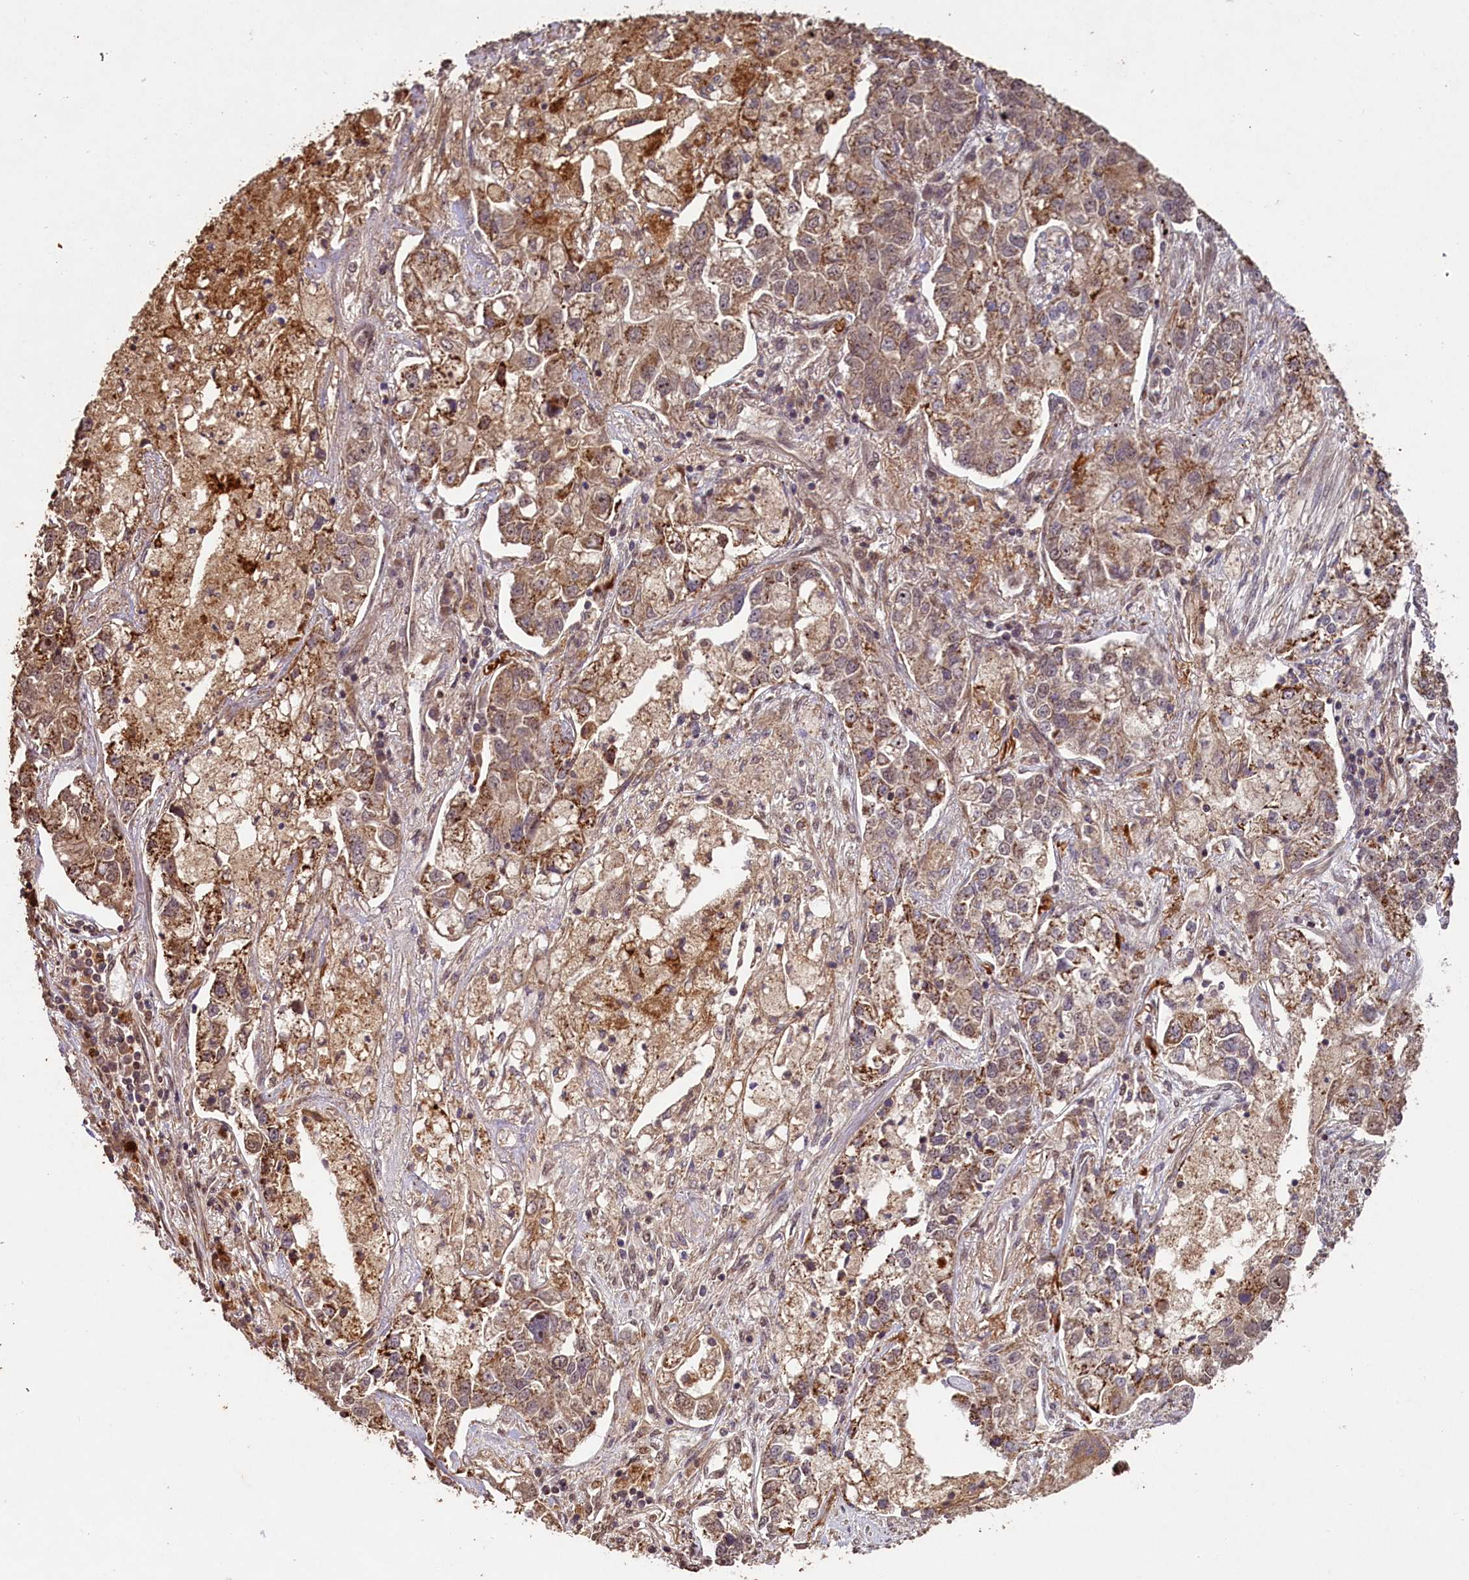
{"staining": {"intensity": "moderate", "quantity": "25%-75%", "location": "cytoplasmic/membranous"}, "tissue": "lung cancer", "cell_type": "Tumor cells", "image_type": "cancer", "snomed": [{"axis": "morphology", "description": "Adenocarcinoma, NOS"}, {"axis": "topography", "description": "Lung"}], "caption": "DAB (3,3'-diaminobenzidine) immunohistochemical staining of adenocarcinoma (lung) exhibits moderate cytoplasmic/membranous protein positivity in about 25%-75% of tumor cells.", "gene": "SHPRH", "patient": {"sex": "male", "age": 49}}